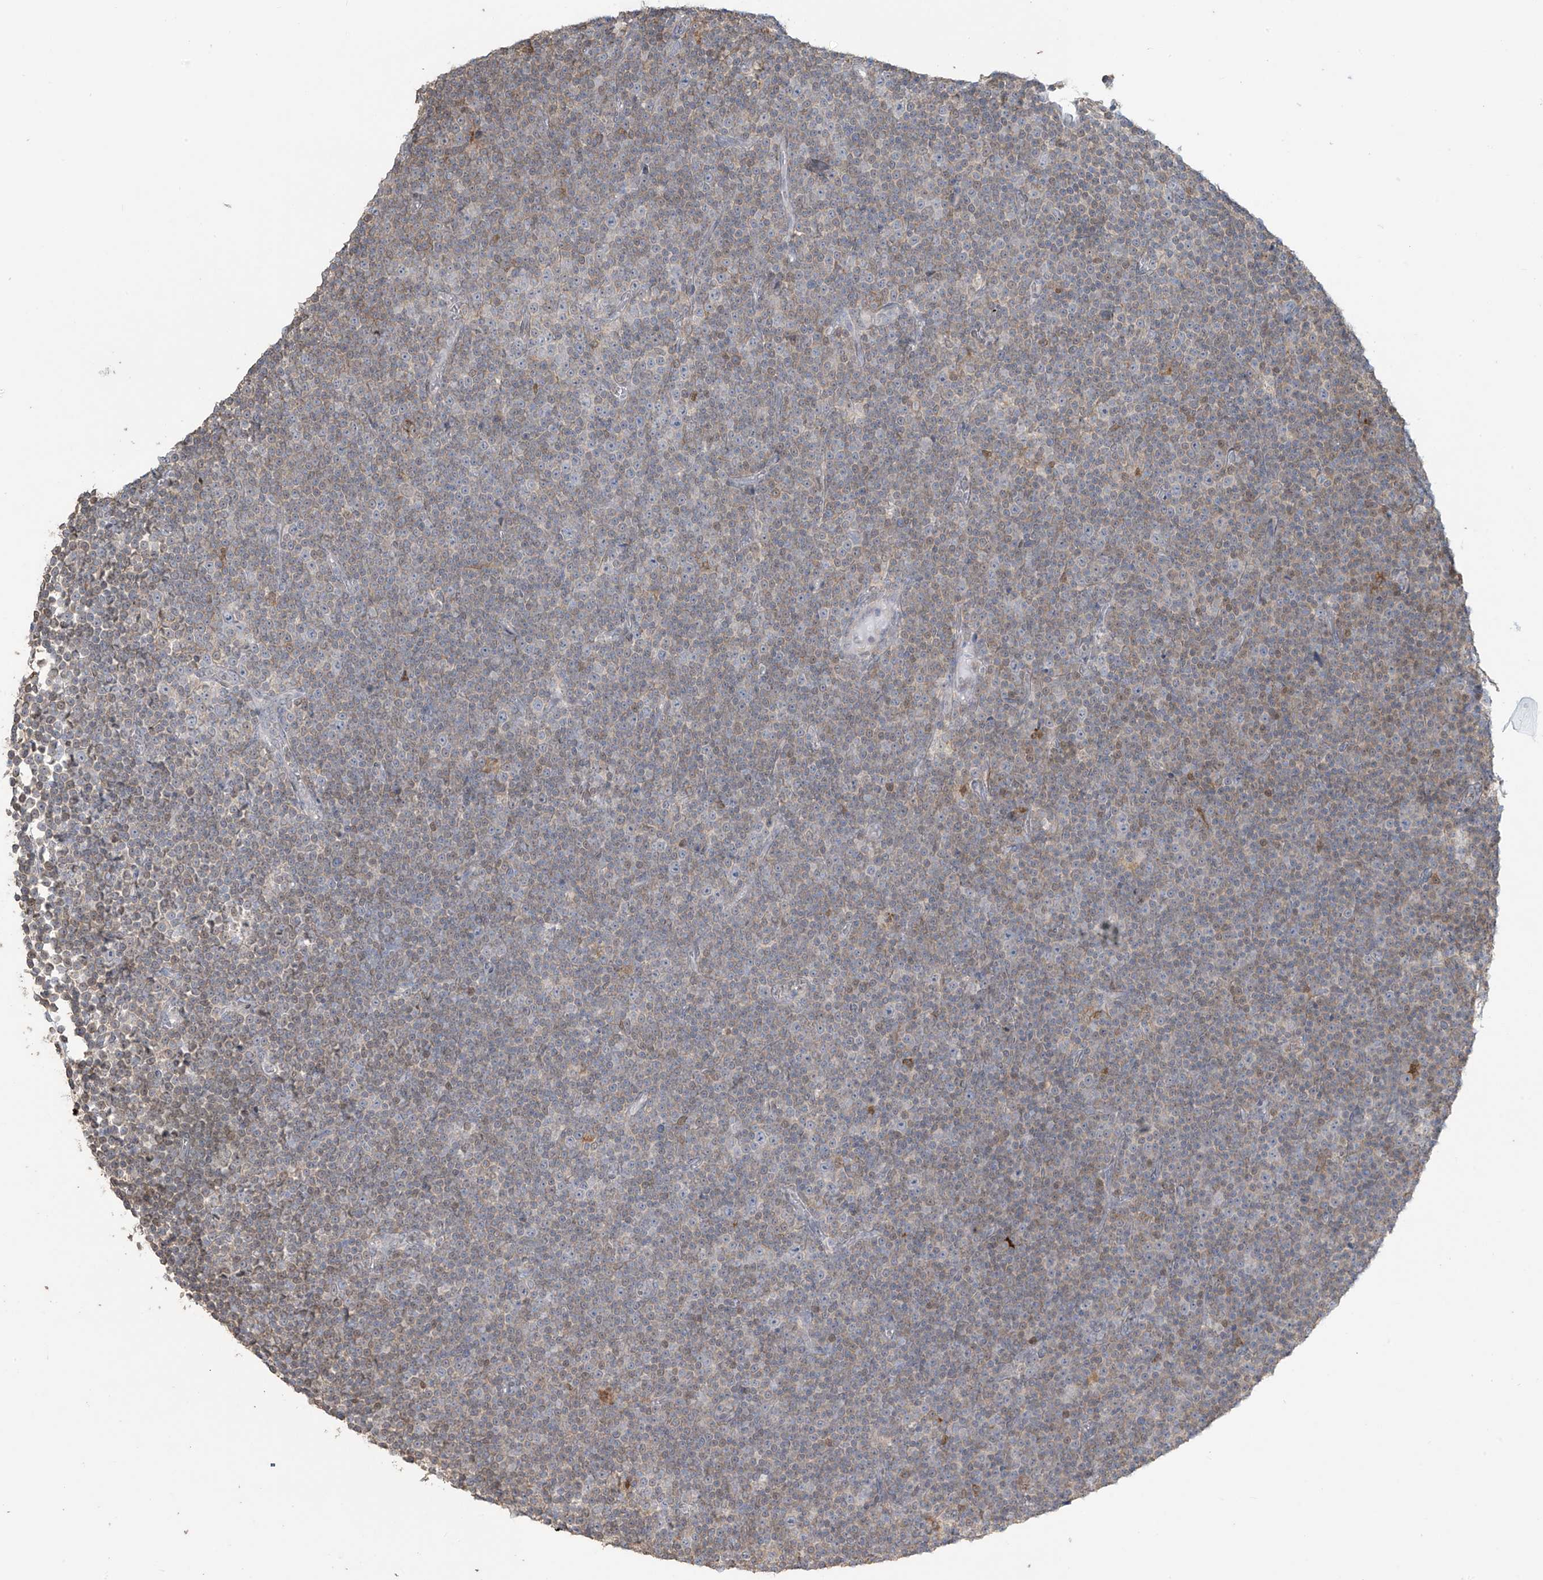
{"staining": {"intensity": "negative", "quantity": "none", "location": "none"}, "tissue": "lymphoma", "cell_type": "Tumor cells", "image_type": "cancer", "snomed": [{"axis": "morphology", "description": "Malignant lymphoma, non-Hodgkin's type, Low grade"}, {"axis": "topography", "description": "Lymph node"}], "caption": "The image displays no significant positivity in tumor cells of low-grade malignant lymphoma, non-Hodgkin's type.", "gene": "TAGAP", "patient": {"sex": "female", "age": 67}}